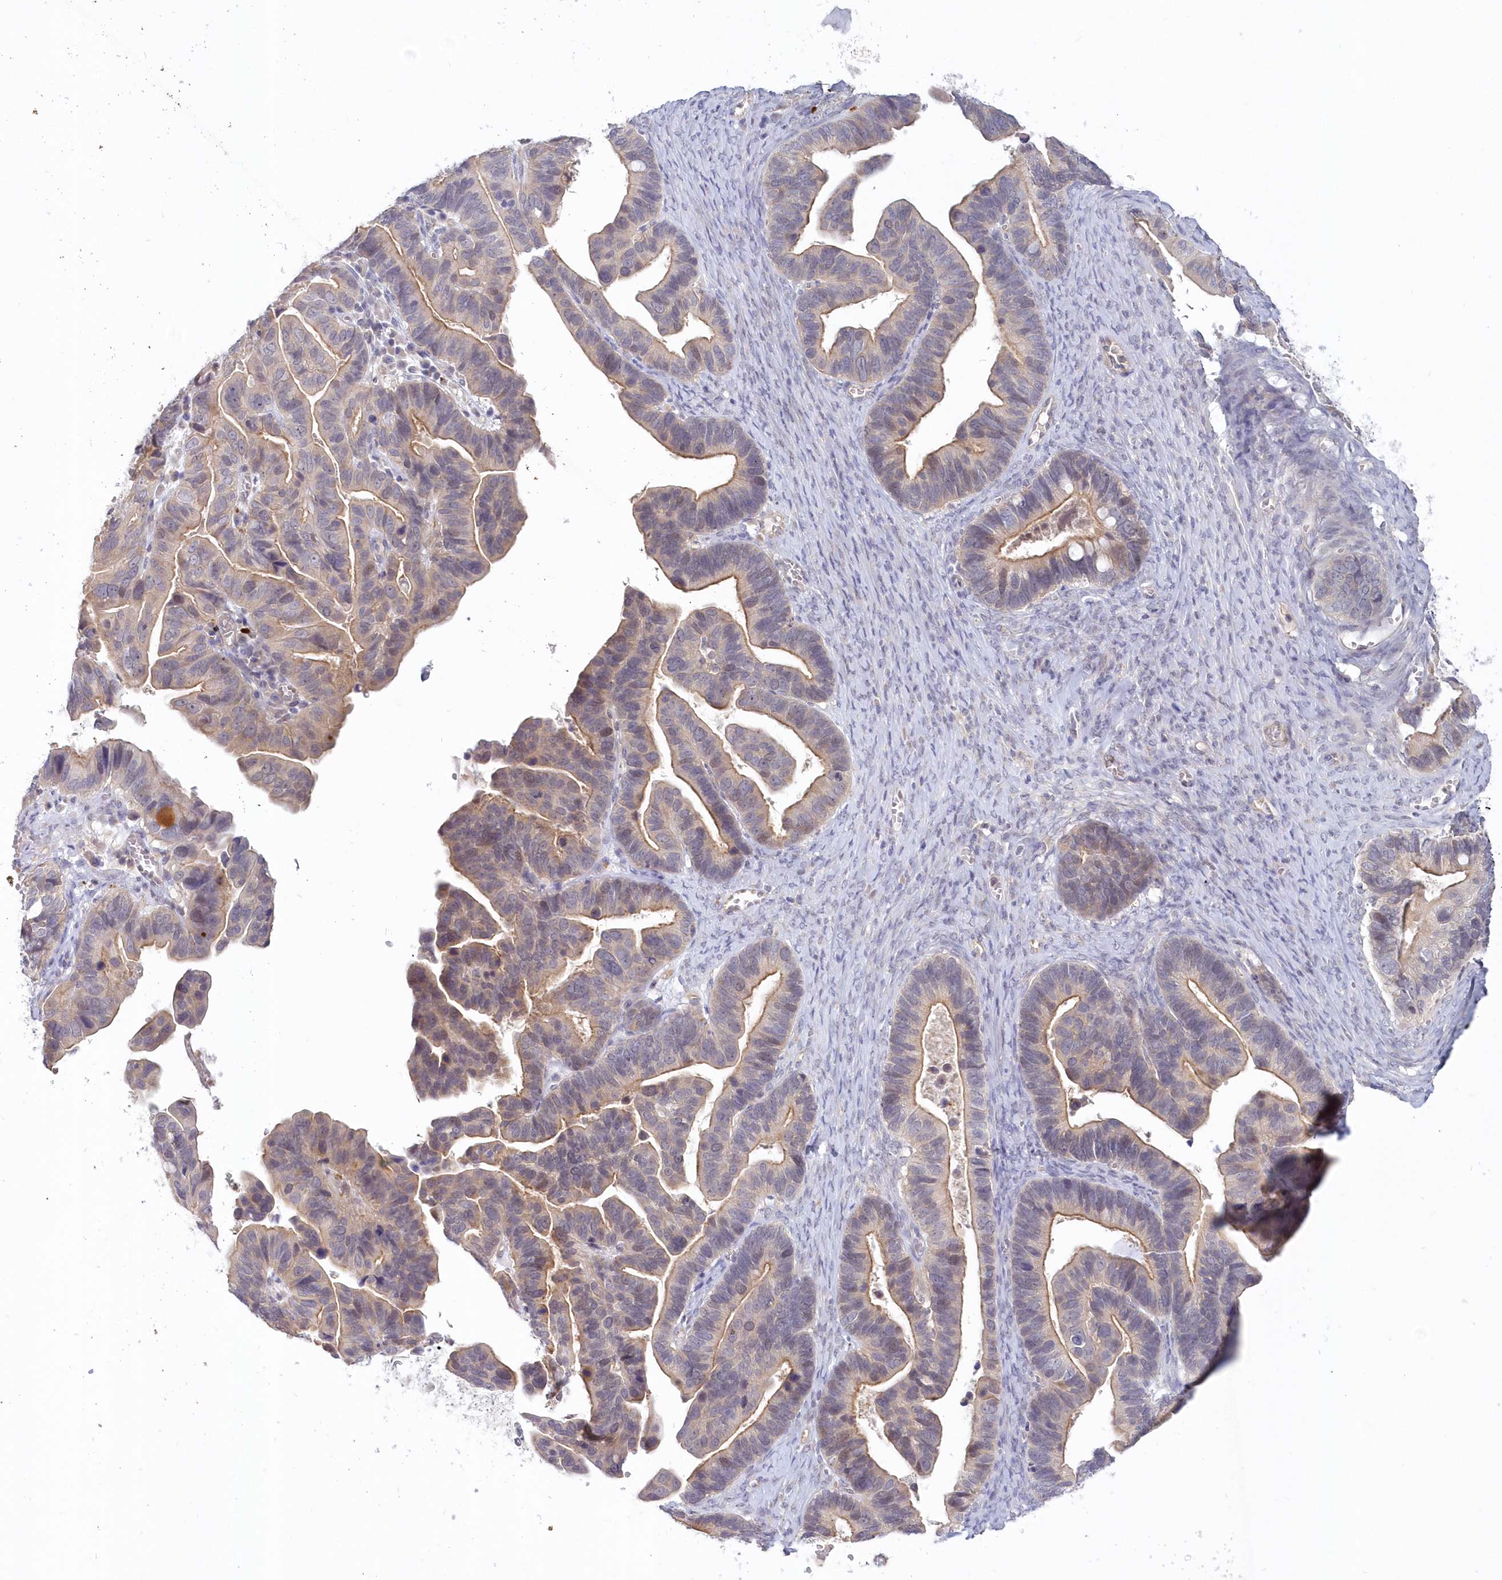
{"staining": {"intensity": "moderate", "quantity": "25%-75%", "location": "cytoplasmic/membranous"}, "tissue": "ovarian cancer", "cell_type": "Tumor cells", "image_type": "cancer", "snomed": [{"axis": "morphology", "description": "Cystadenocarcinoma, serous, NOS"}, {"axis": "topography", "description": "Ovary"}], "caption": "Protein expression analysis of serous cystadenocarcinoma (ovarian) shows moderate cytoplasmic/membranous expression in about 25%-75% of tumor cells. The staining was performed using DAB (3,3'-diaminobenzidine), with brown indicating positive protein expression. Nuclei are stained blue with hematoxylin.", "gene": "KATNA1", "patient": {"sex": "female", "age": 56}}